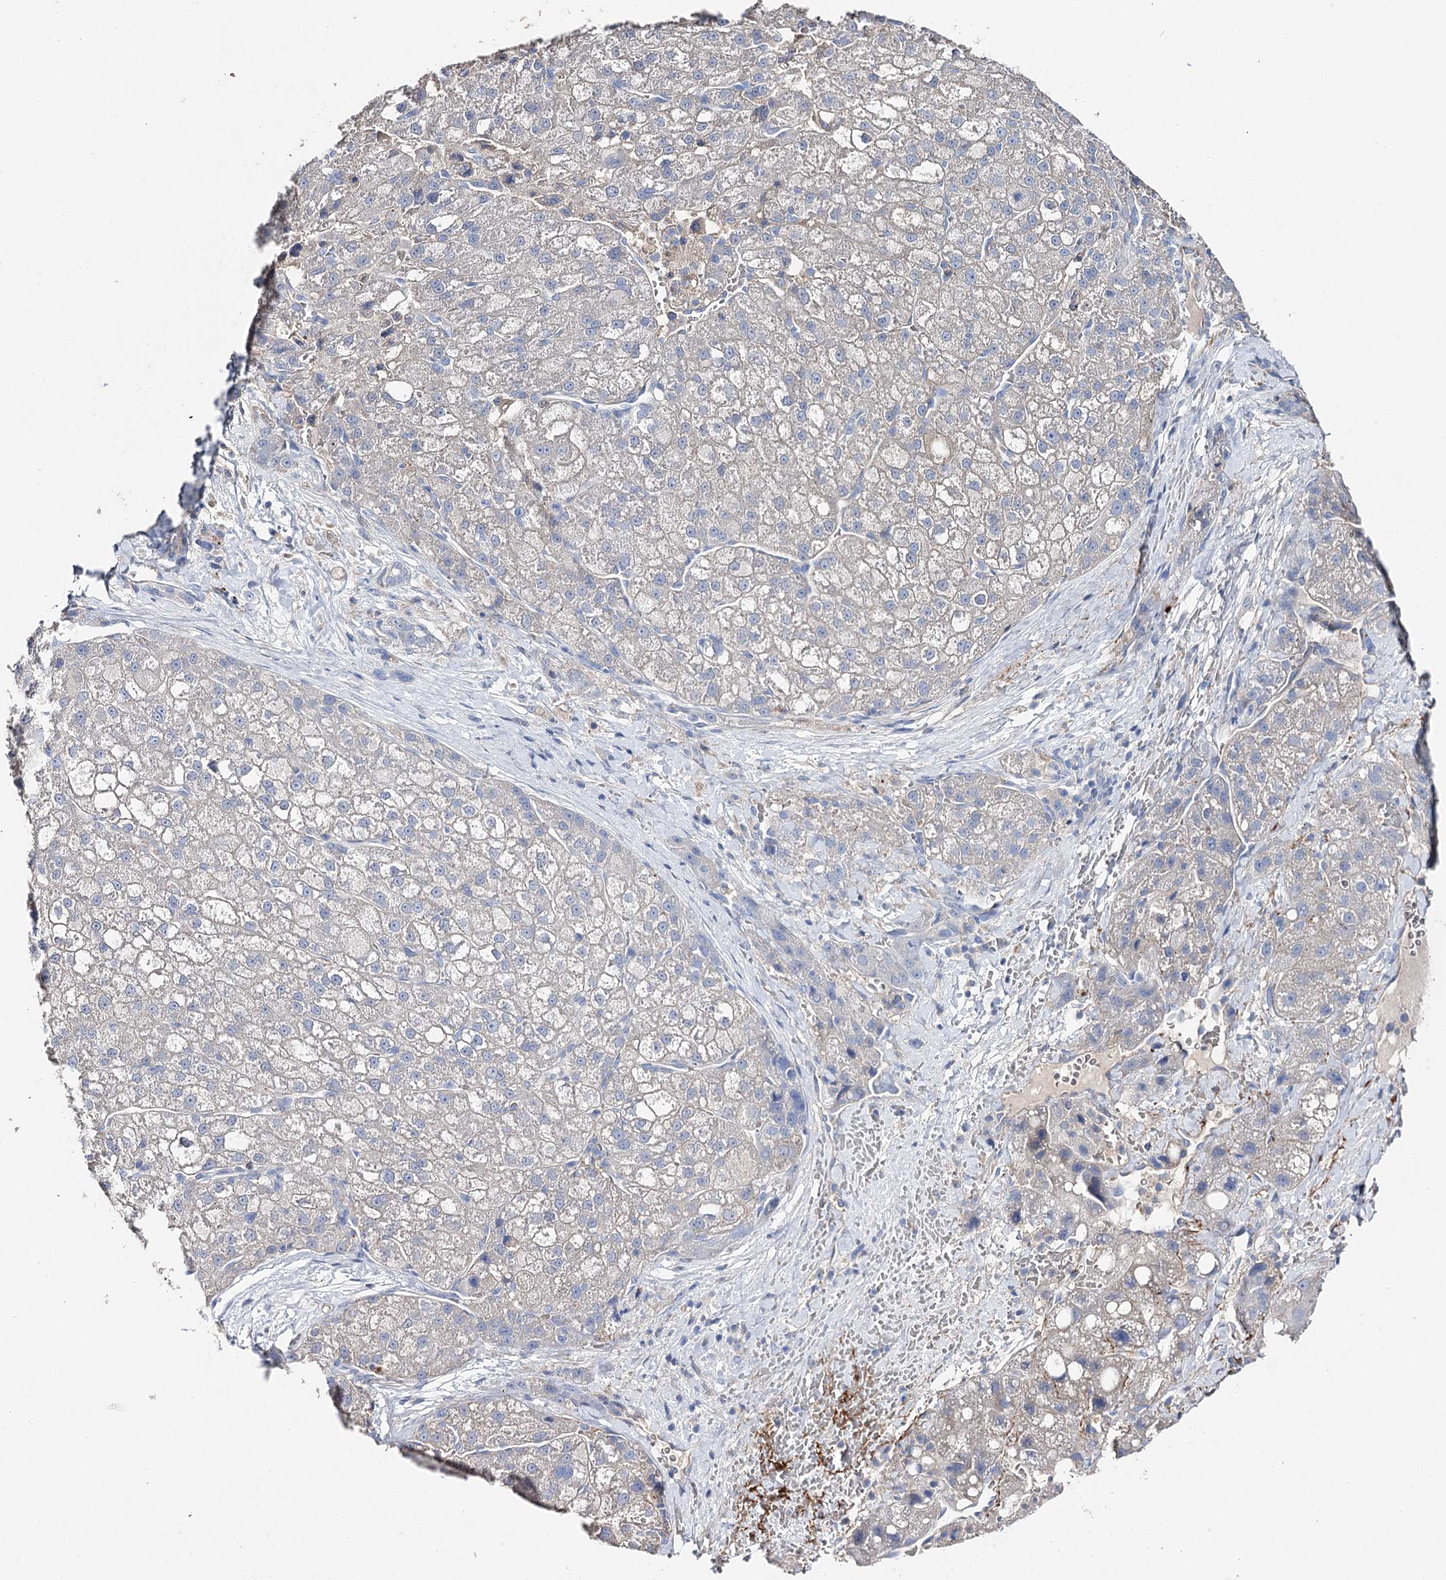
{"staining": {"intensity": "negative", "quantity": "none", "location": "none"}, "tissue": "liver cancer", "cell_type": "Tumor cells", "image_type": "cancer", "snomed": [{"axis": "morphology", "description": "Normal tissue, NOS"}, {"axis": "morphology", "description": "Carcinoma, Hepatocellular, NOS"}, {"axis": "topography", "description": "Liver"}], "caption": "An image of liver cancer stained for a protein displays no brown staining in tumor cells. Nuclei are stained in blue.", "gene": "EPYC", "patient": {"sex": "male", "age": 57}}